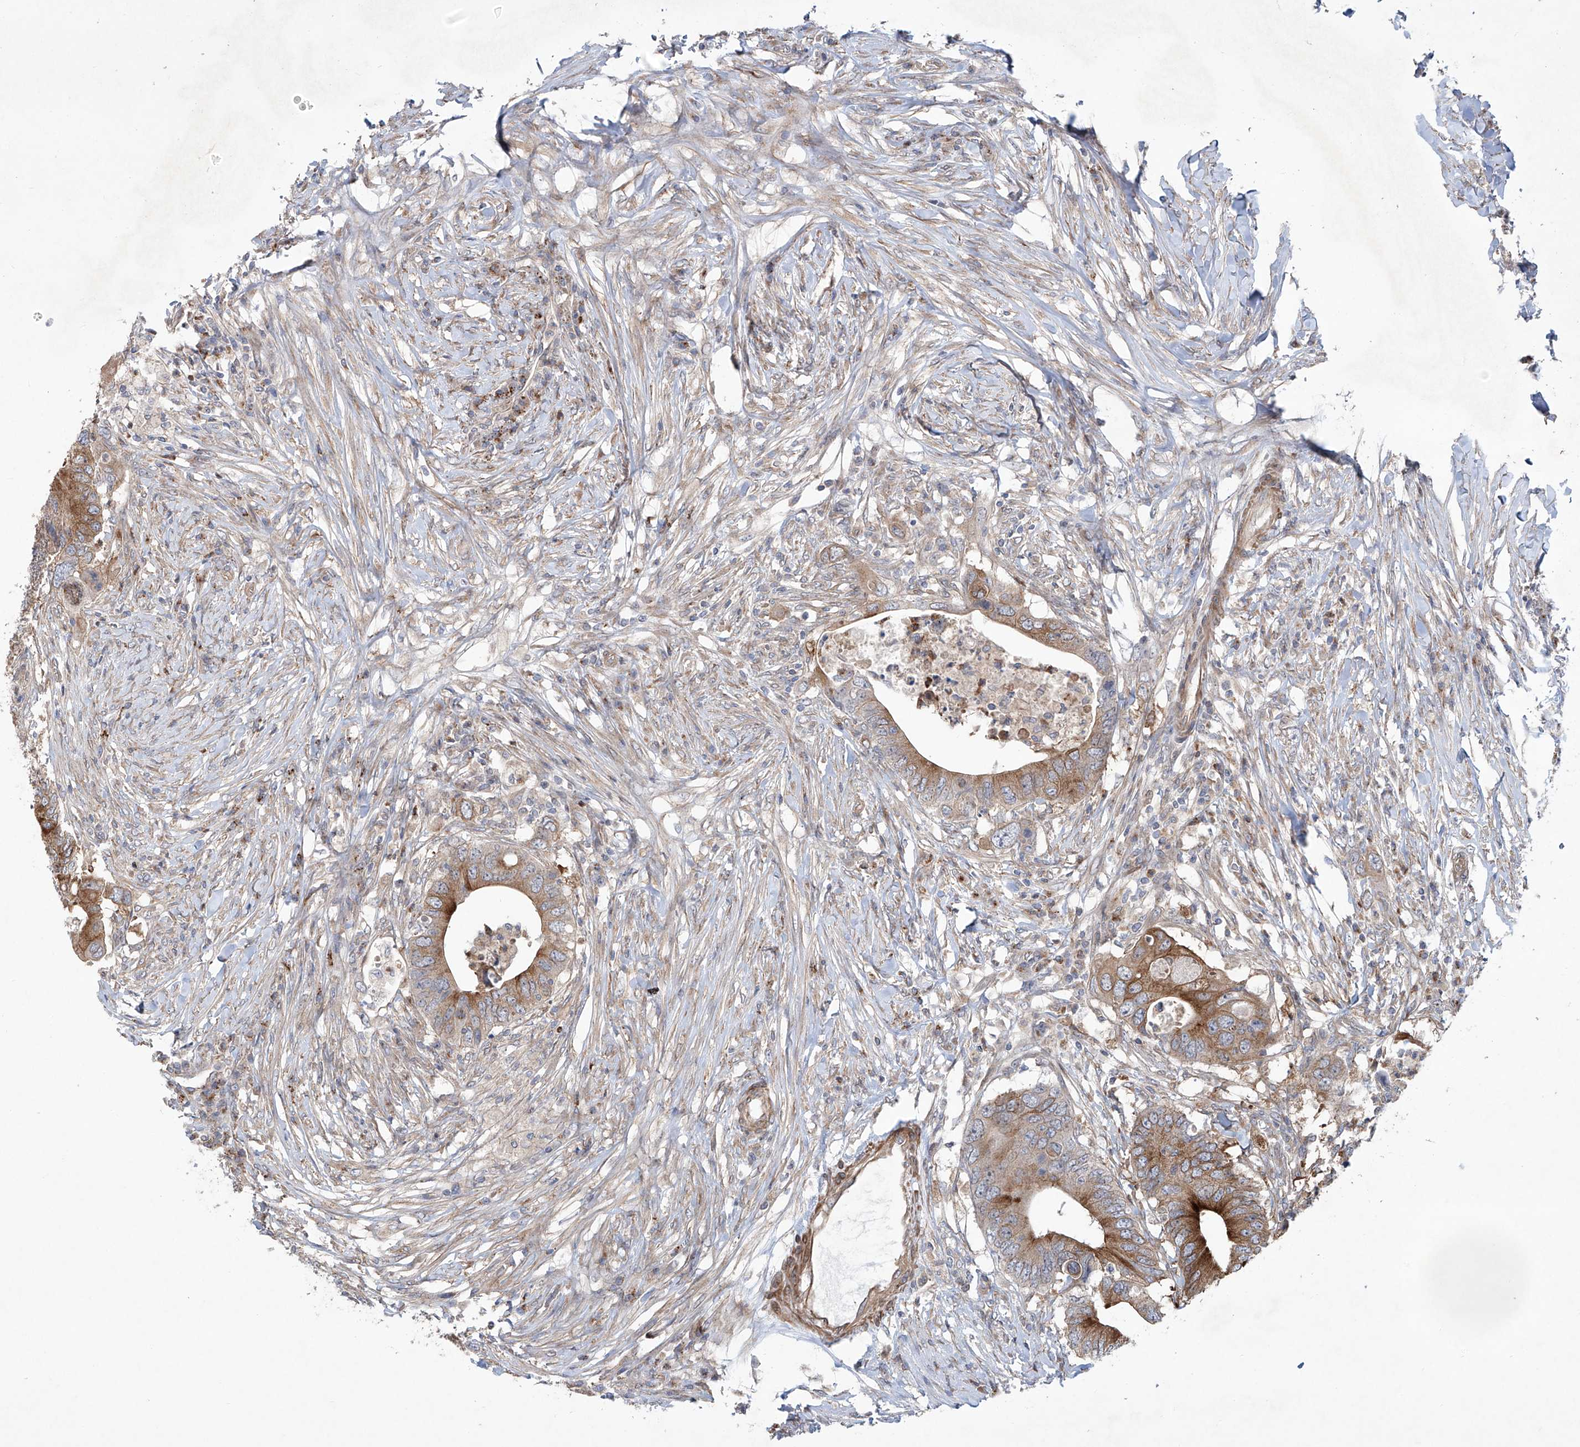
{"staining": {"intensity": "moderate", "quantity": ">75%", "location": "cytoplasmic/membranous"}, "tissue": "colorectal cancer", "cell_type": "Tumor cells", "image_type": "cancer", "snomed": [{"axis": "morphology", "description": "Adenocarcinoma, NOS"}, {"axis": "topography", "description": "Colon"}], "caption": "Adenocarcinoma (colorectal) stained with DAB (3,3'-diaminobenzidine) immunohistochemistry (IHC) reveals medium levels of moderate cytoplasmic/membranous staining in about >75% of tumor cells. The staining is performed using DAB (3,3'-diaminobenzidine) brown chromogen to label protein expression. The nuclei are counter-stained blue using hematoxylin.", "gene": "KLC4", "patient": {"sex": "male", "age": 71}}